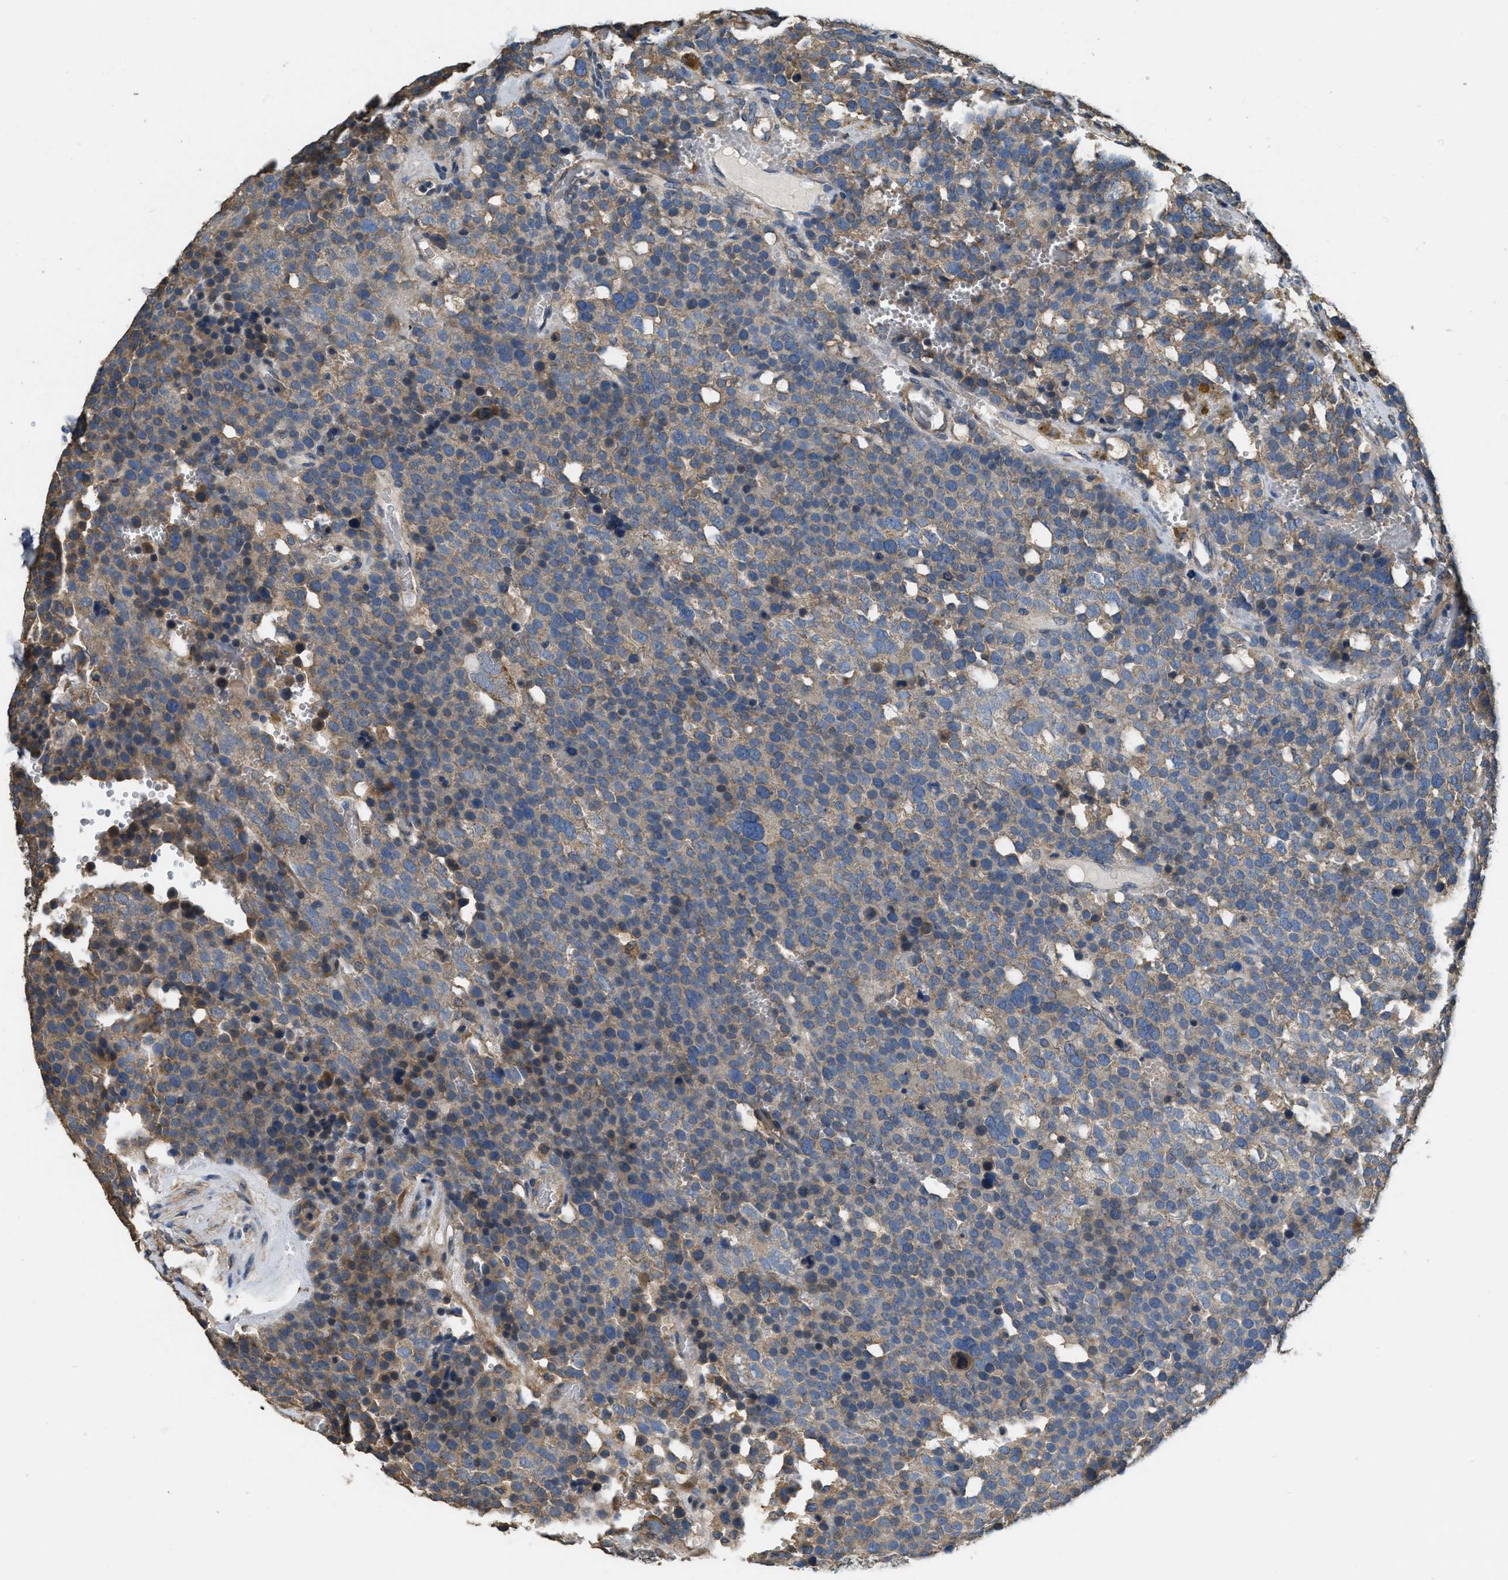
{"staining": {"intensity": "moderate", "quantity": "25%-75%", "location": "cytoplasmic/membranous"}, "tissue": "testis cancer", "cell_type": "Tumor cells", "image_type": "cancer", "snomed": [{"axis": "morphology", "description": "Seminoma, NOS"}, {"axis": "topography", "description": "Testis"}], "caption": "A high-resolution histopathology image shows immunohistochemistry (IHC) staining of seminoma (testis), which reveals moderate cytoplasmic/membranous expression in approximately 25%-75% of tumor cells. Nuclei are stained in blue.", "gene": "THBS2", "patient": {"sex": "male", "age": 71}}